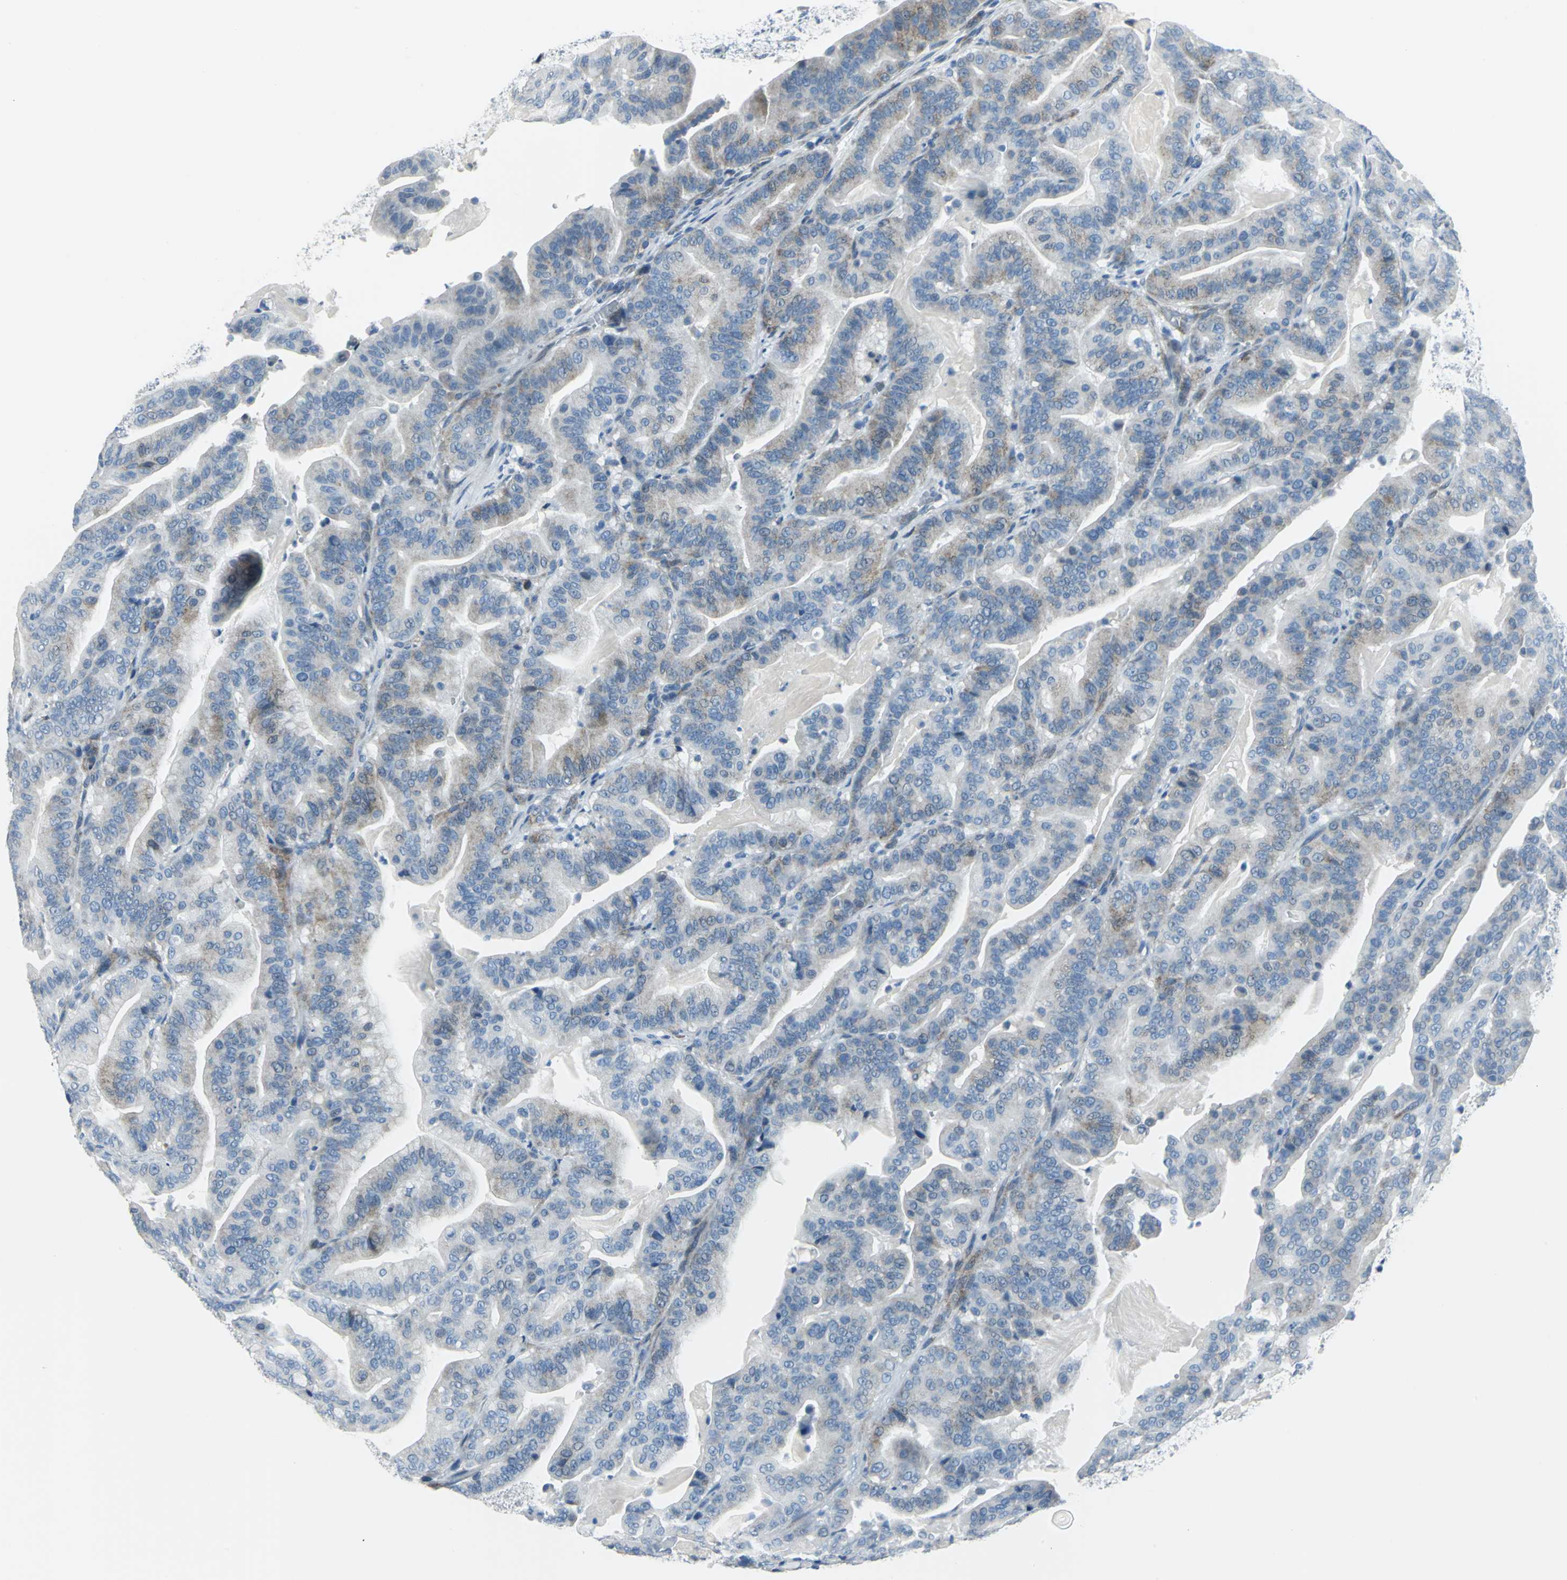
{"staining": {"intensity": "weak", "quantity": "<25%", "location": "cytoplasmic/membranous"}, "tissue": "pancreatic cancer", "cell_type": "Tumor cells", "image_type": "cancer", "snomed": [{"axis": "morphology", "description": "Adenocarcinoma, NOS"}, {"axis": "topography", "description": "Pancreas"}], "caption": "Immunohistochemistry photomicrograph of adenocarcinoma (pancreatic) stained for a protein (brown), which reveals no positivity in tumor cells. The staining was performed using DAB (3,3'-diaminobenzidine) to visualize the protein expression in brown, while the nuclei were stained in blue with hematoxylin (Magnification: 20x).", "gene": "DNAI2", "patient": {"sex": "male", "age": 63}}